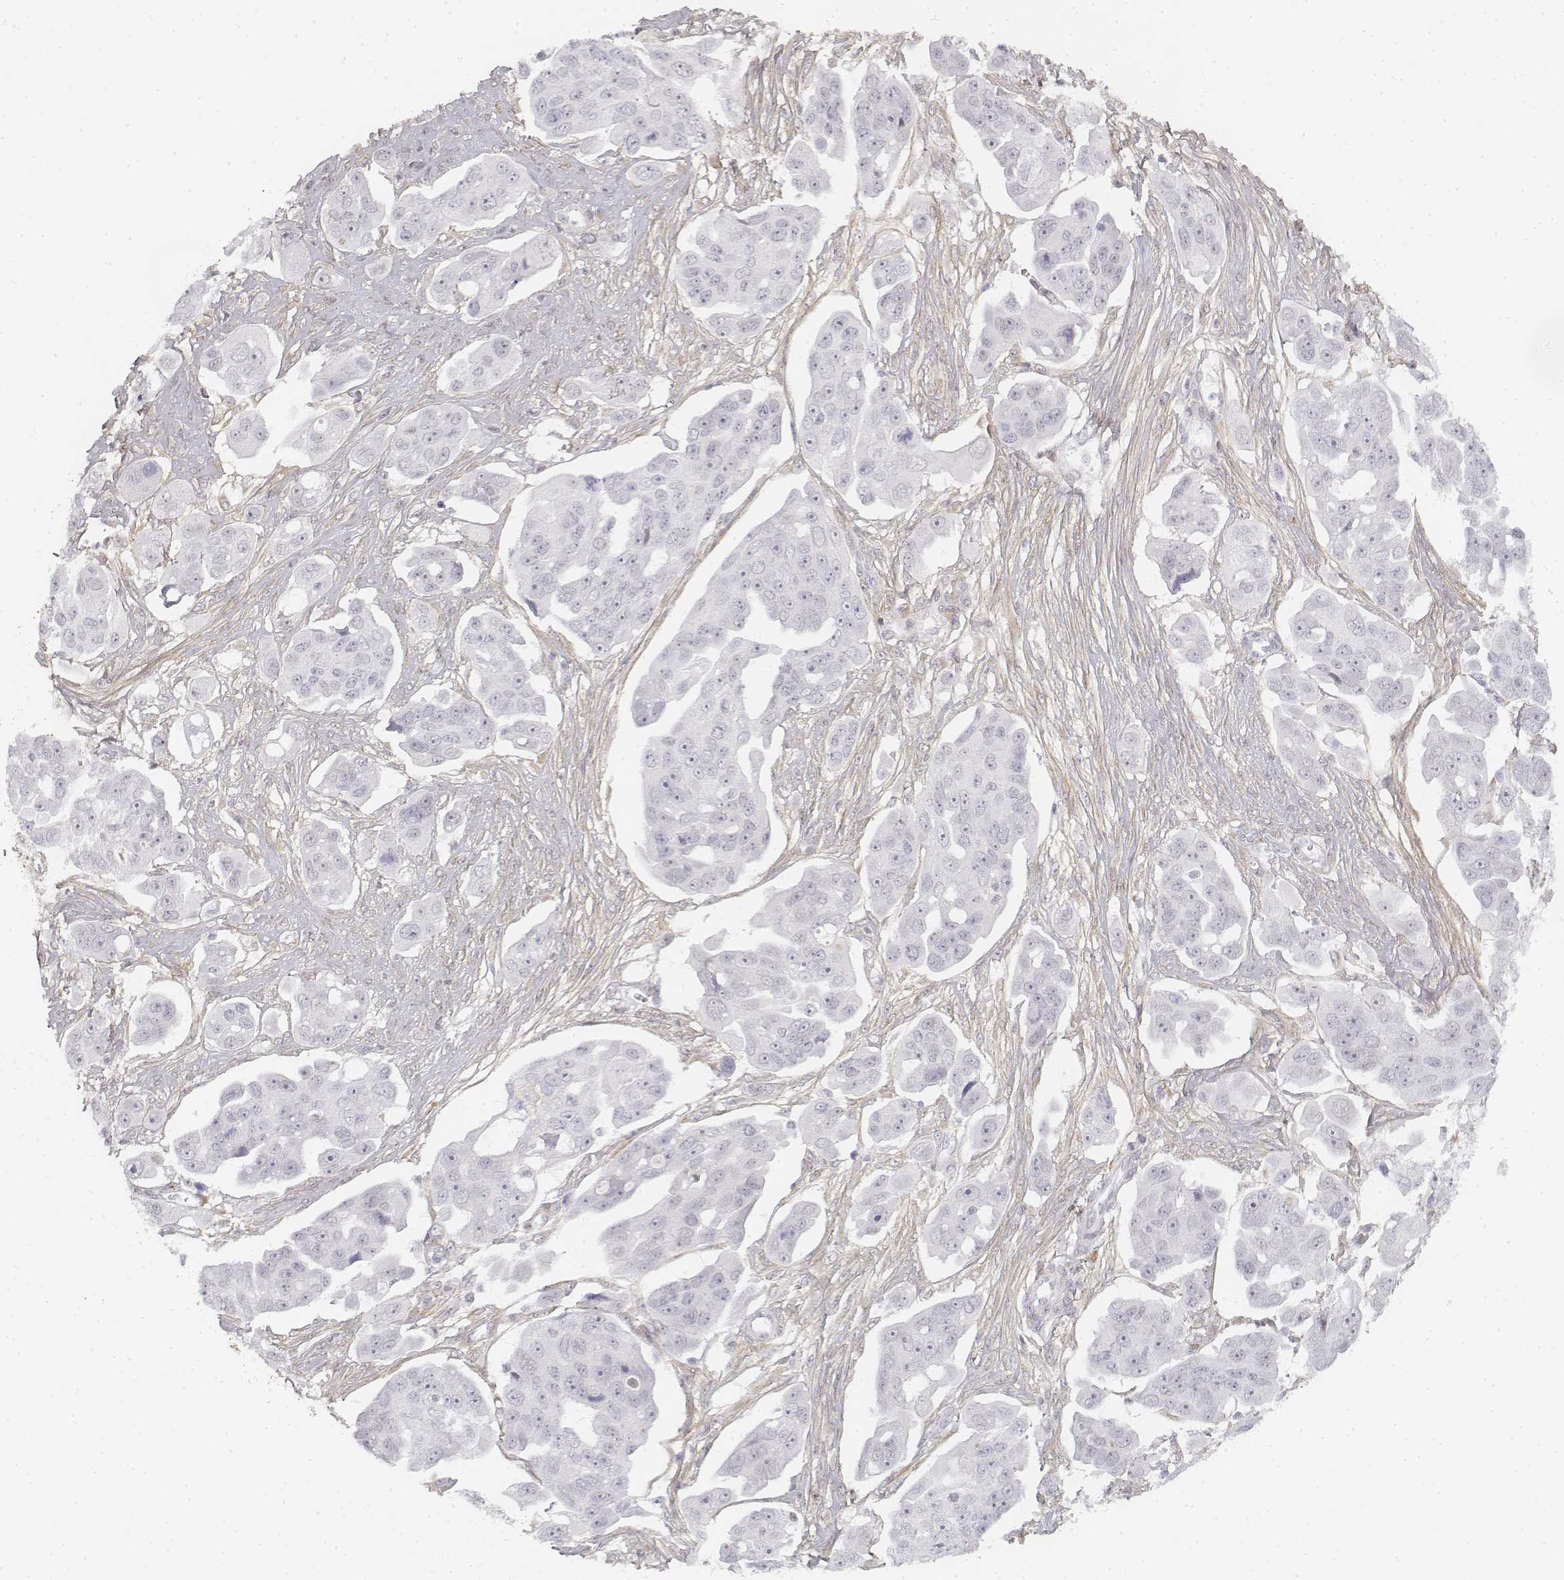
{"staining": {"intensity": "negative", "quantity": "none", "location": "none"}, "tissue": "ovarian cancer", "cell_type": "Tumor cells", "image_type": "cancer", "snomed": [{"axis": "morphology", "description": "Carcinoma, endometroid"}, {"axis": "topography", "description": "Ovary"}], "caption": "Ovarian cancer (endometroid carcinoma) was stained to show a protein in brown. There is no significant positivity in tumor cells. The staining was performed using DAB to visualize the protein expression in brown, while the nuclei were stained in blue with hematoxylin (Magnification: 20x).", "gene": "KRT84", "patient": {"sex": "female", "age": 70}}